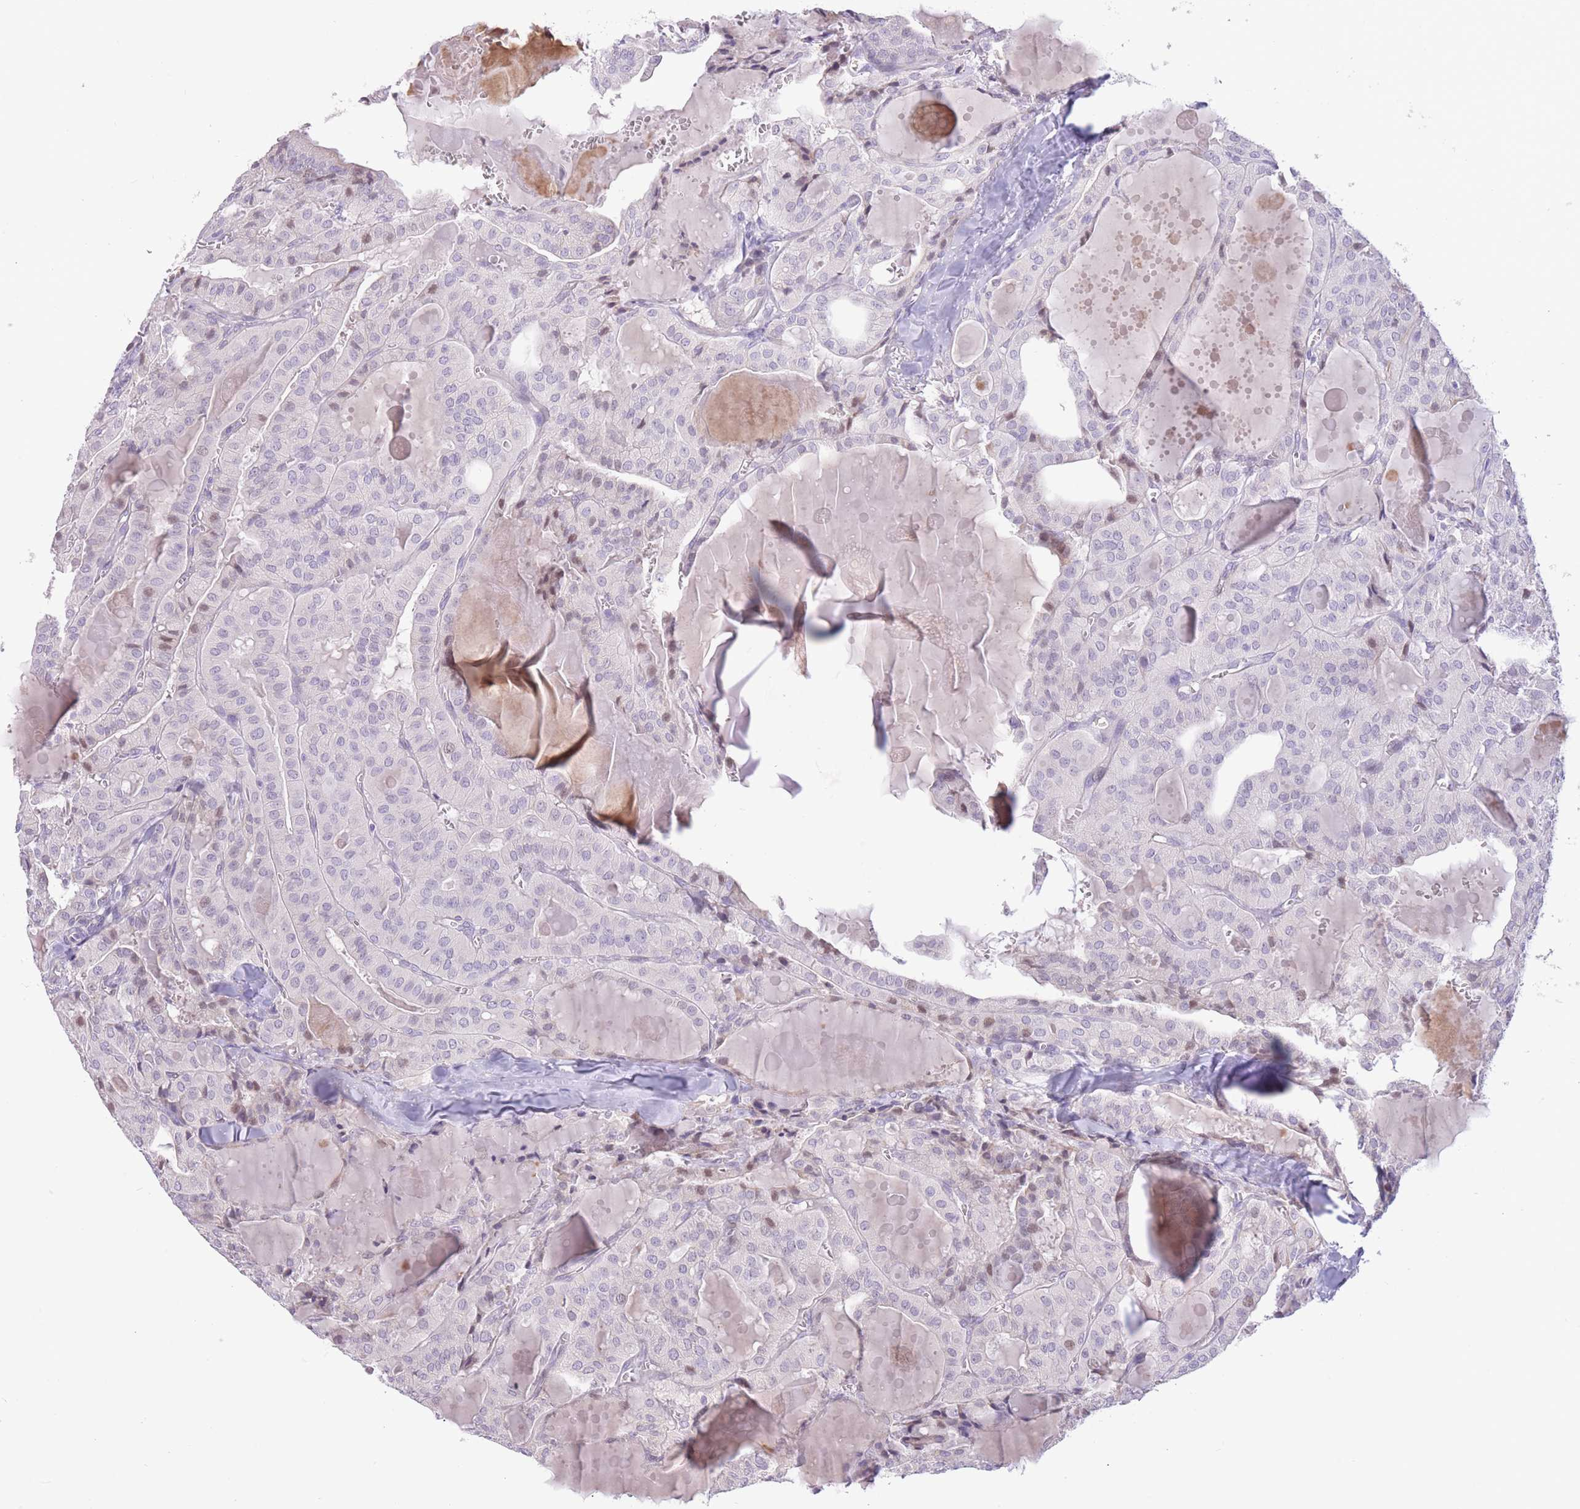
{"staining": {"intensity": "weak", "quantity": "<25%", "location": "nuclear"}, "tissue": "thyroid cancer", "cell_type": "Tumor cells", "image_type": "cancer", "snomed": [{"axis": "morphology", "description": "Papillary adenocarcinoma, NOS"}, {"axis": "topography", "description": "Thyroid gland"}], "caption": "Thyroid papillary adenocarcinoma was stained to show a protein in brown. There is no significant positivity in tumor cells. (Brightfield microscopy of DAB immunohistochemistry at high magnification).", "gene": "WDR70", "patient": {"sex": "male", "age": 52}}